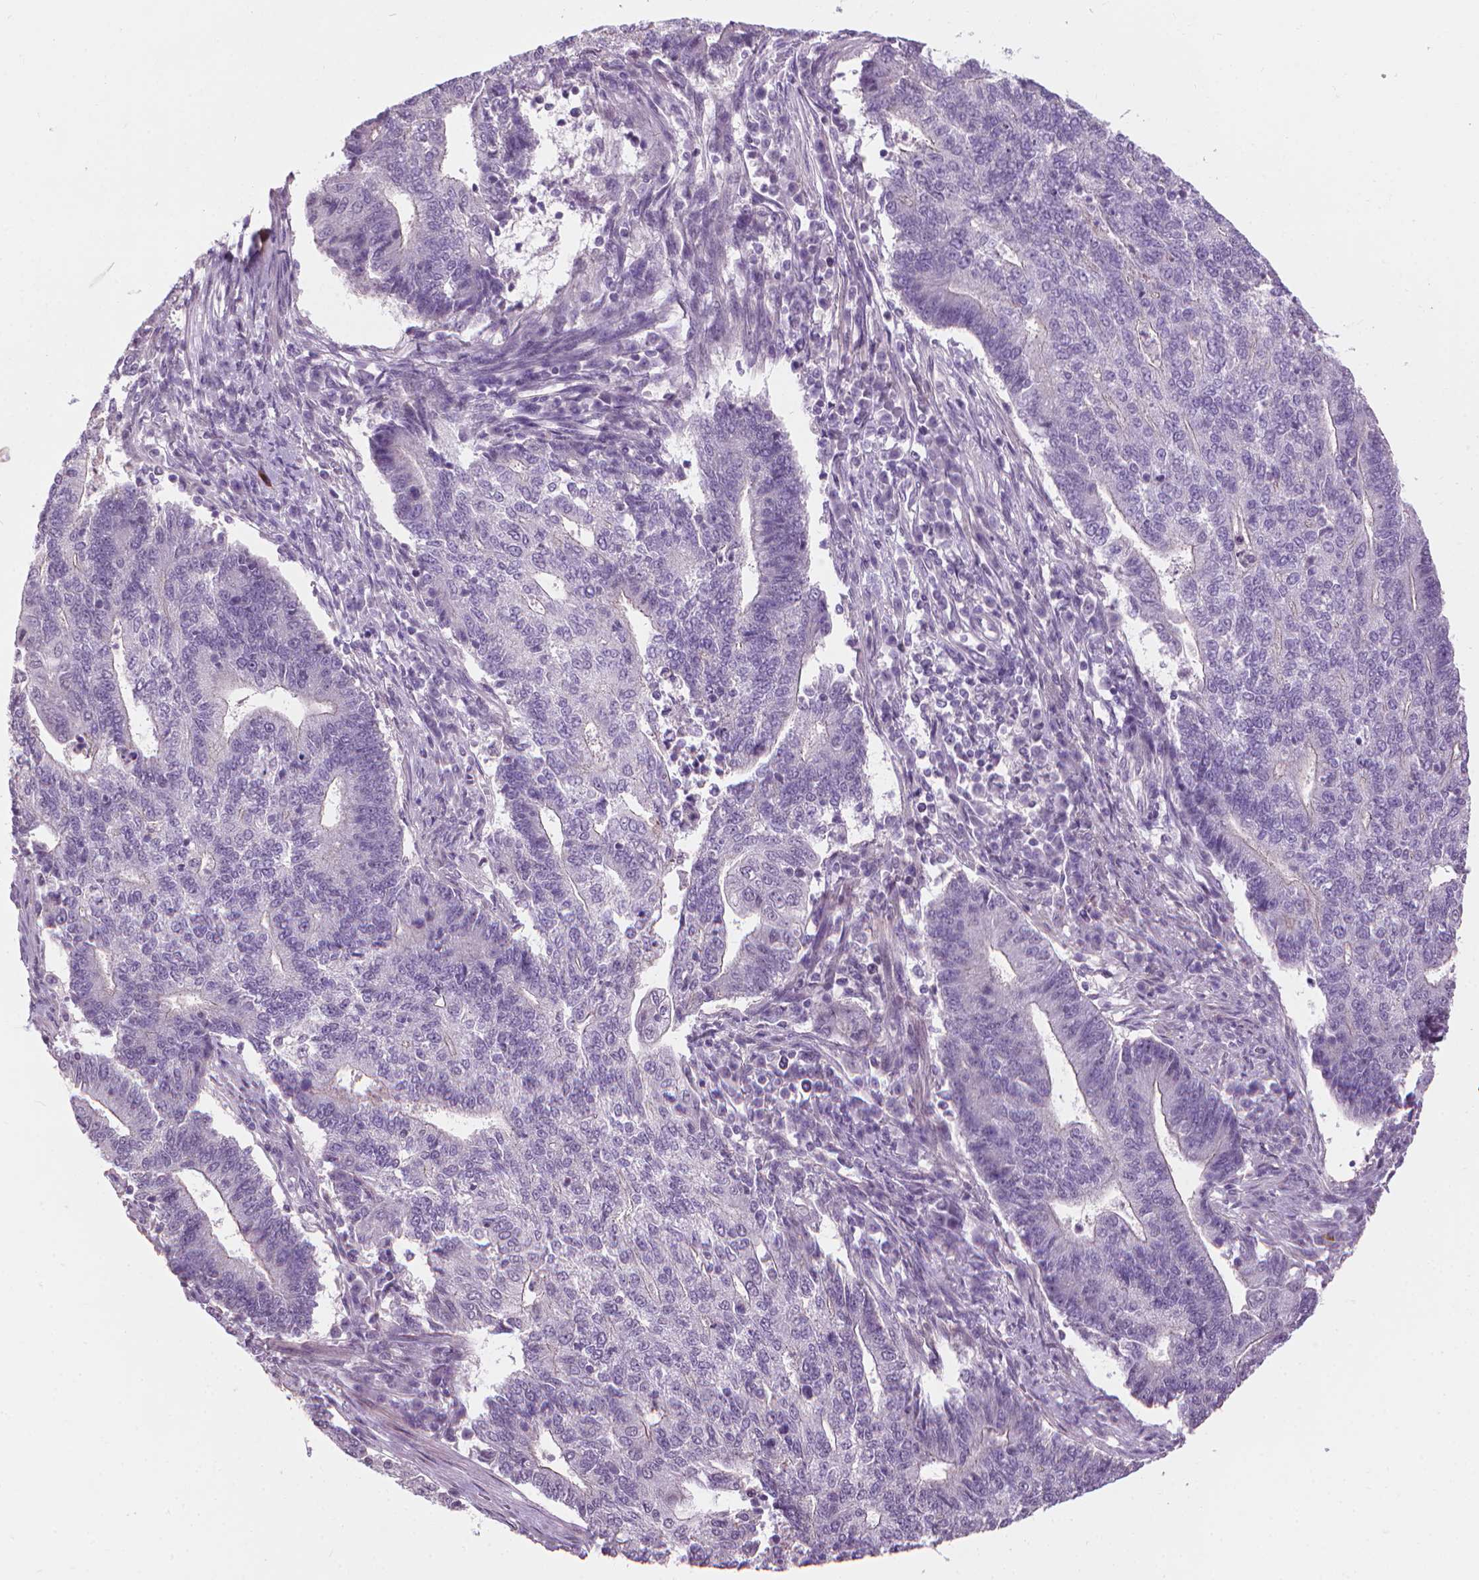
{"staining": {"intensity": "negative", "quantity": "none", "location": "none"}, "tissue": "endometrial cancer", "cell_type": "Tumor cells", "image_type": "cancer", "snomed": [{"axis": "morphology", "description": "Adenocarcinoma, NOS"}, {"axis": "topography", "description": "Uterus"}, {"axis": "topography", "description": "Endometrium"}], "caption": "IHC histopathology image of human adenocarcinoma (endometrial) stained for a protein (brown), which reveals no positivity in tumor cells.", "gene": "SAXO2", "patient": {"sex": "female", "age": 54}}